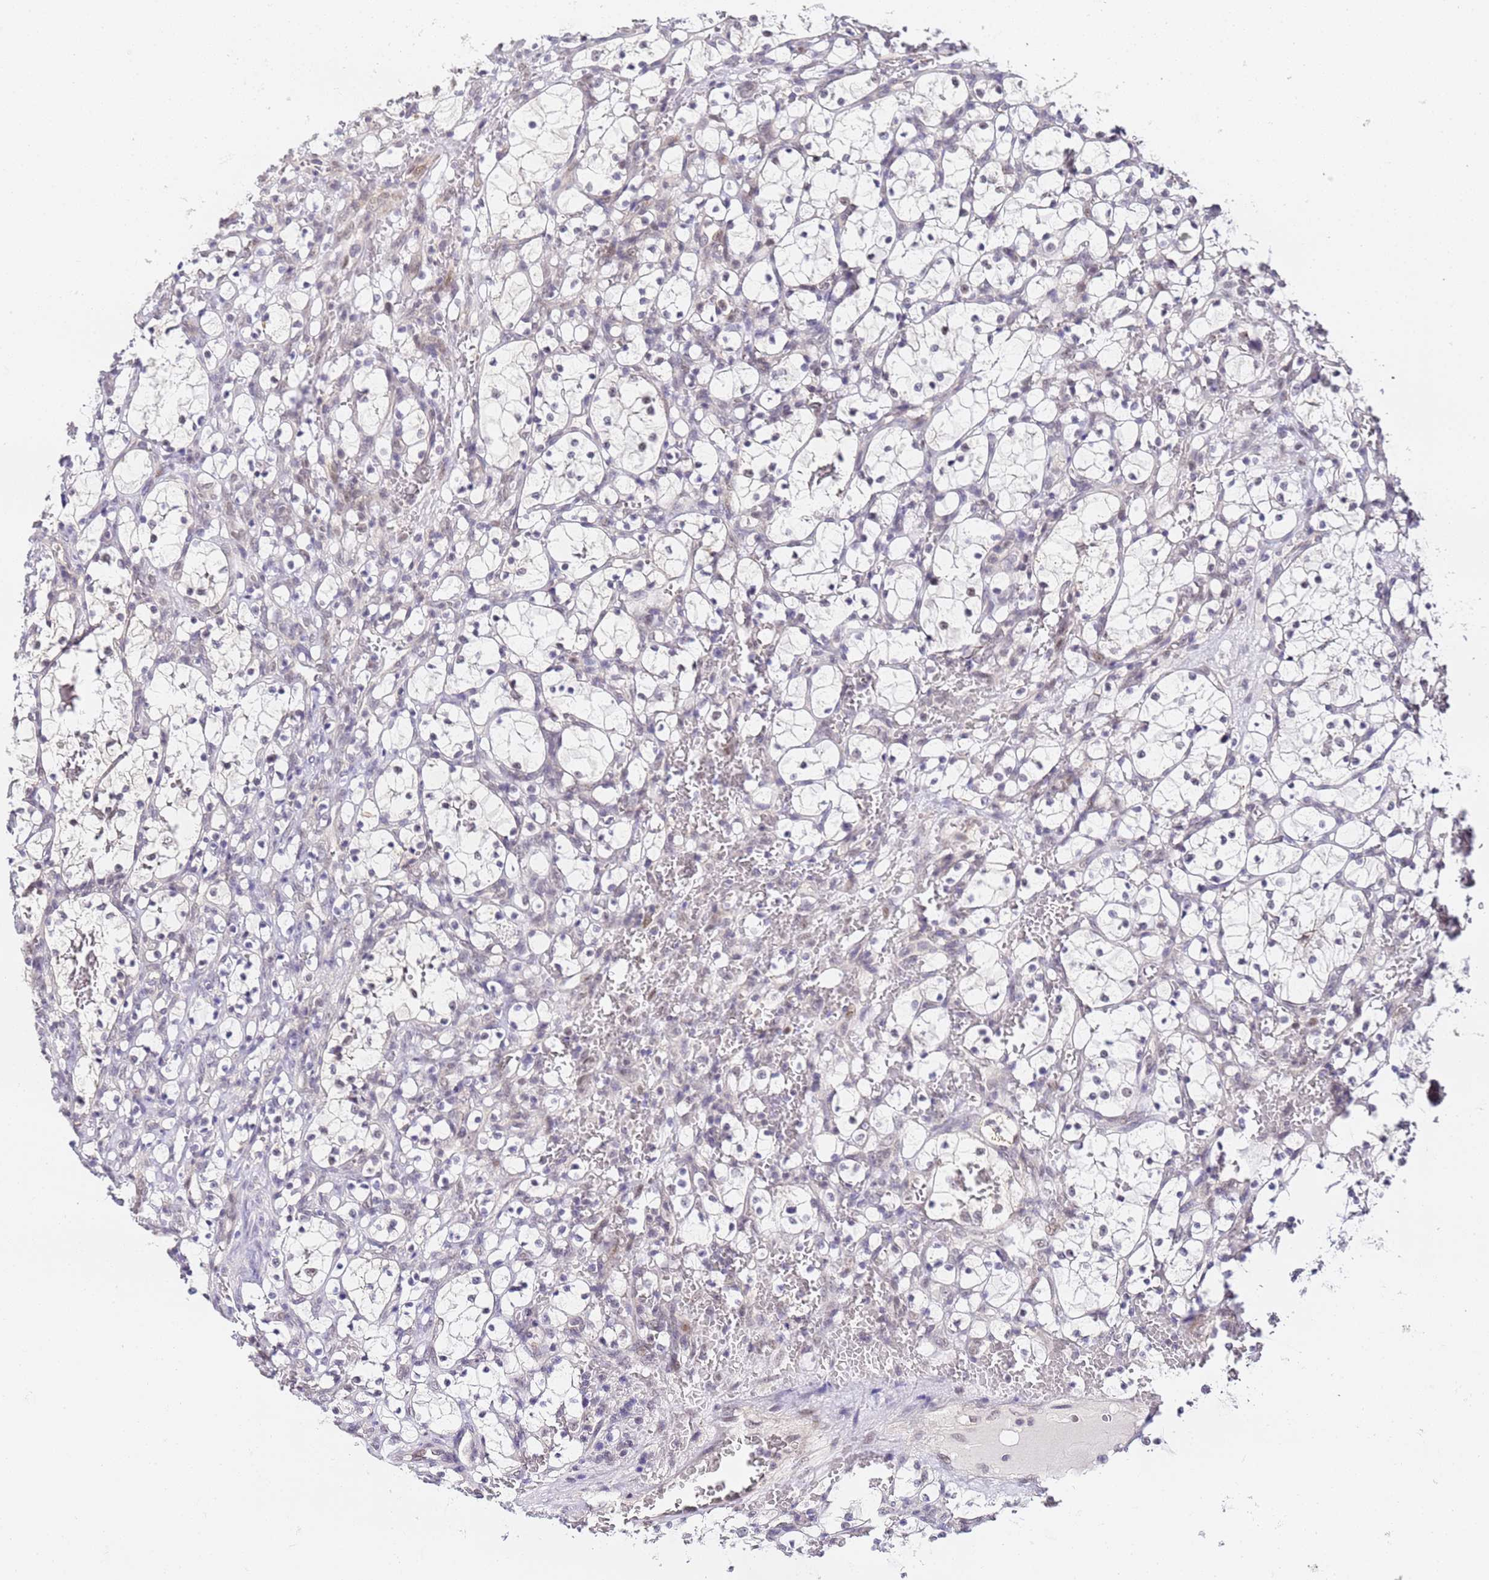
{"staining": {"intensity": "negative", "quantity": "none", "location": "none"}, "tissue": "renal cancer", "cell_type": "Tumor cells", "image_type": "cancer", "snomed": [{"axis": "morphology", "description": "Adenocarcinoma, NOS"}, {"axis": "topography", "description": "Kidney"}], "caption": "DAB (3,3'-diaminobenzidine) immunohistochemical staining of human adenocarcinoma (renal) displays no significant staining in tumor cells.", "gene": "LSM3", "patient": {"sex": "female", "age": 69}}